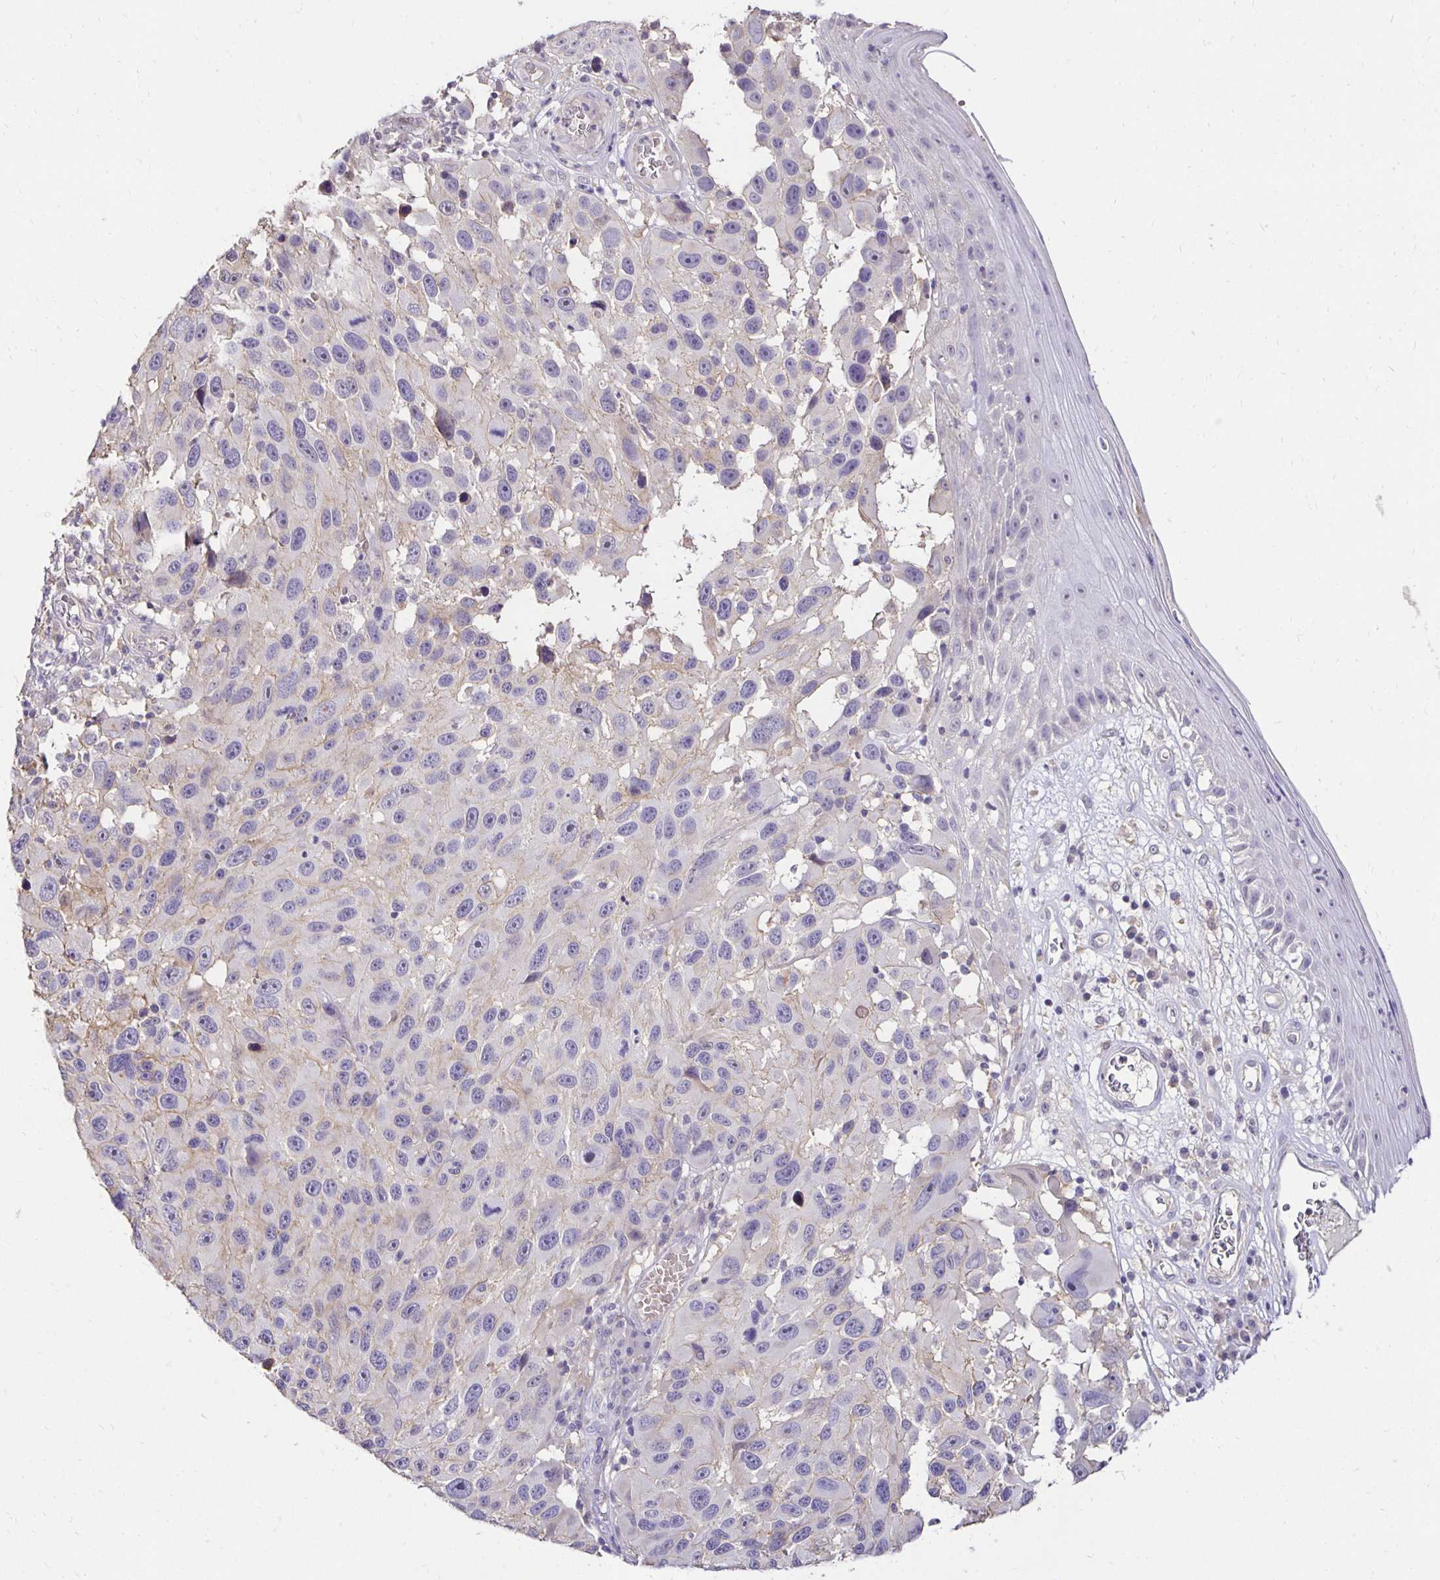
{"staining": {"intensity": "negative", "quantity": "none", "location": "none"}, "tissue": "melanoma", "cell_type": "Tumor cells", "image_type": "cancer", "snomed": [{"axis": "morphology", "description": "Malignant melanoma, NOS"}, {"axis": "topography", "description": "Skin"}], "caption": "Melanoma was stained to show a protein in brown. There is no significant expression in tumor cells.", "gene": "PNPLA3", "patient": {"sex": "male", "age": 53}}